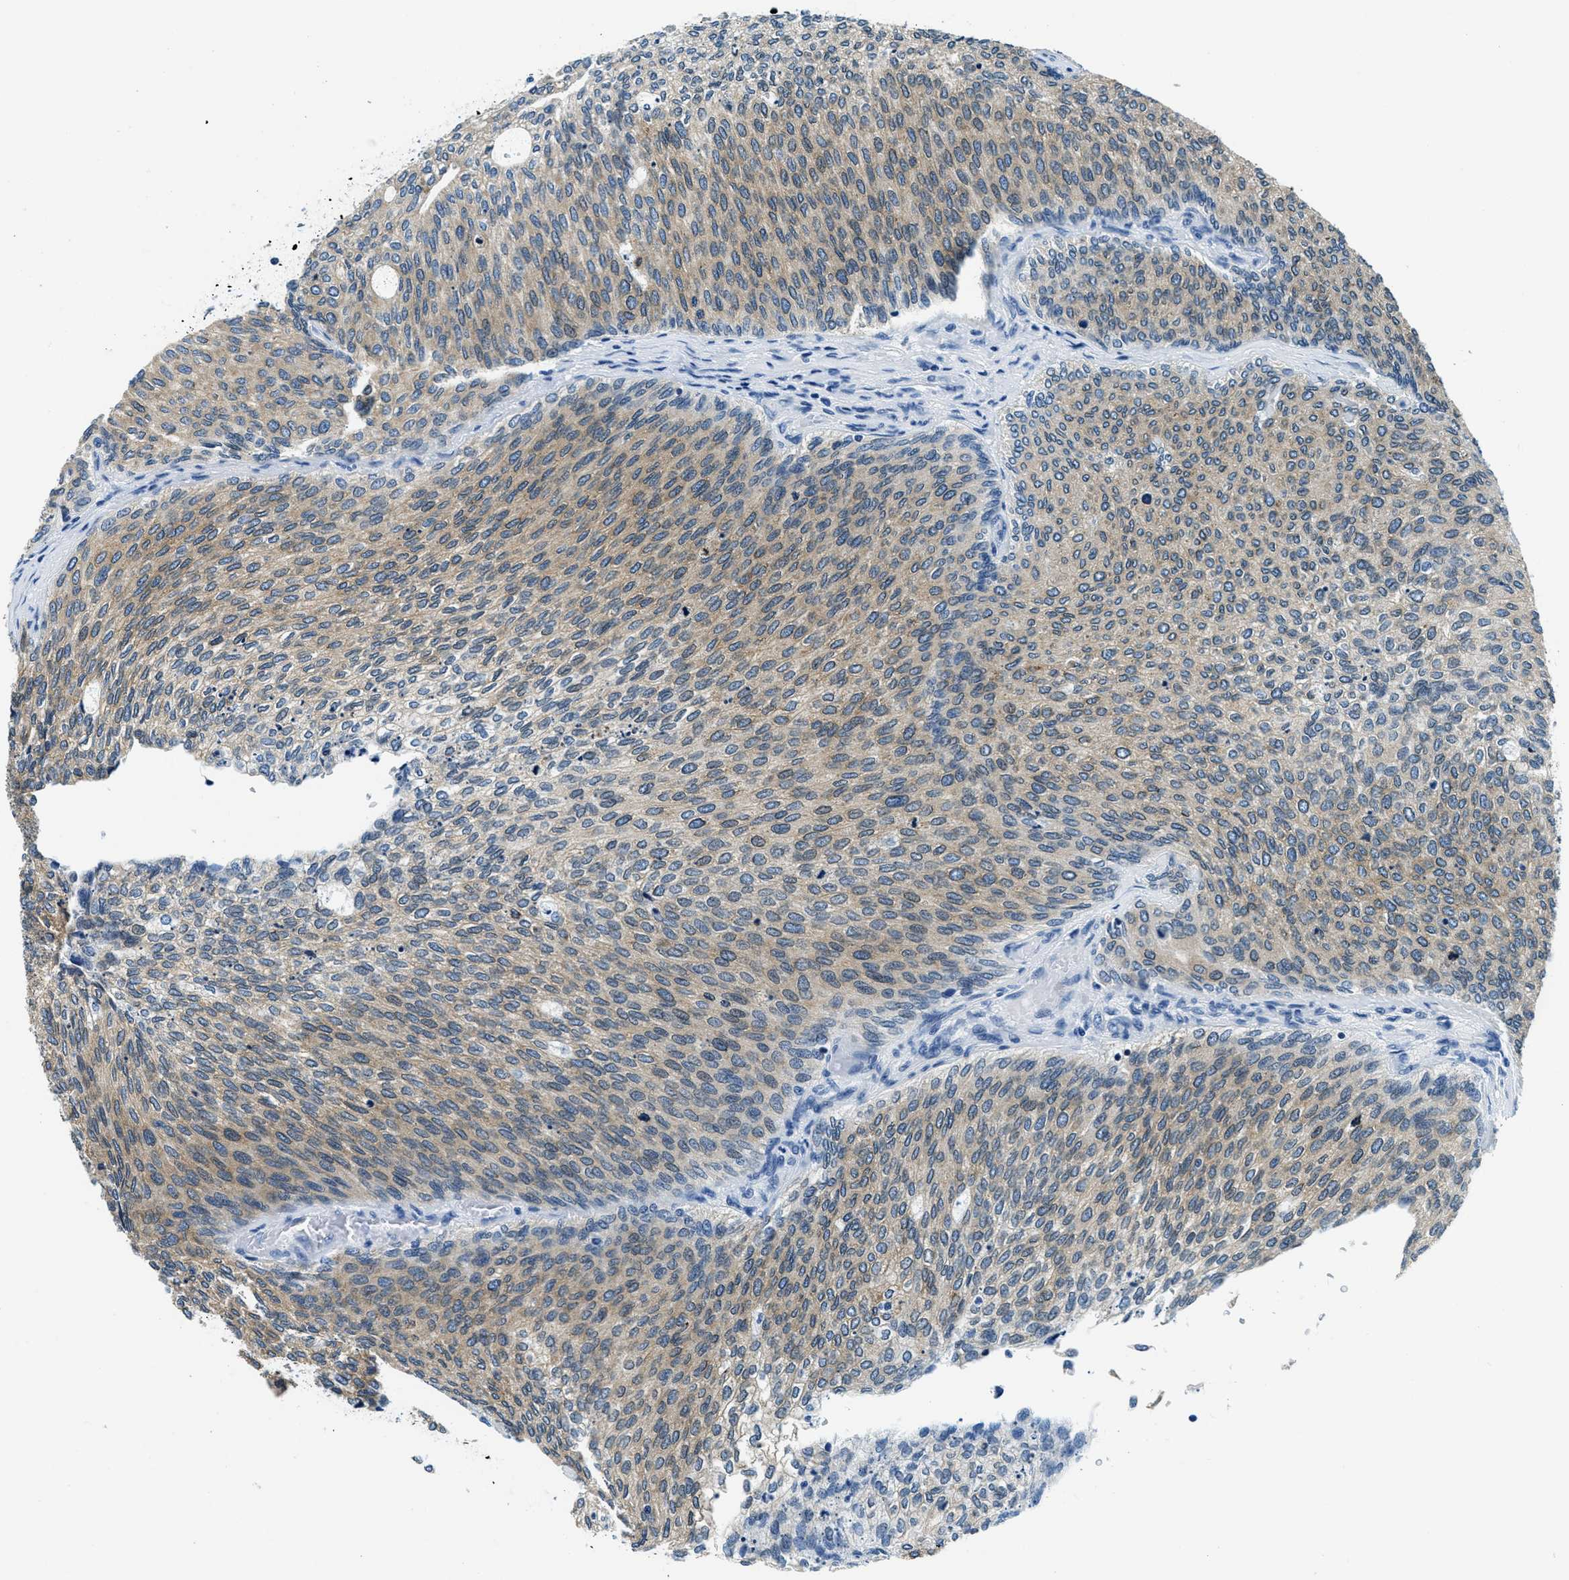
{"staining": {"intensity": "moderate", "quantity": ">75%", "location": "cytoplasmic/membranous"}, "tissue": "urothelial cancer", "cell_type": "Tumor cells", "image_type": "cancer", "snomed": [{"axis": "morphology", "description": "Urothelial carcinoma, Low grade"}, {"axis": "topography", "description": "Urinary bladder"}], "caption": "The histopathology image exhibits immunohistochemical staining of low-grade urothelial carcinoma. There is moderate cytoplasmic/membranous positivity is present in about >75% of tumor cells.", "gene": "UBAC2", "patient": {"sex": "female", "age": 79}}